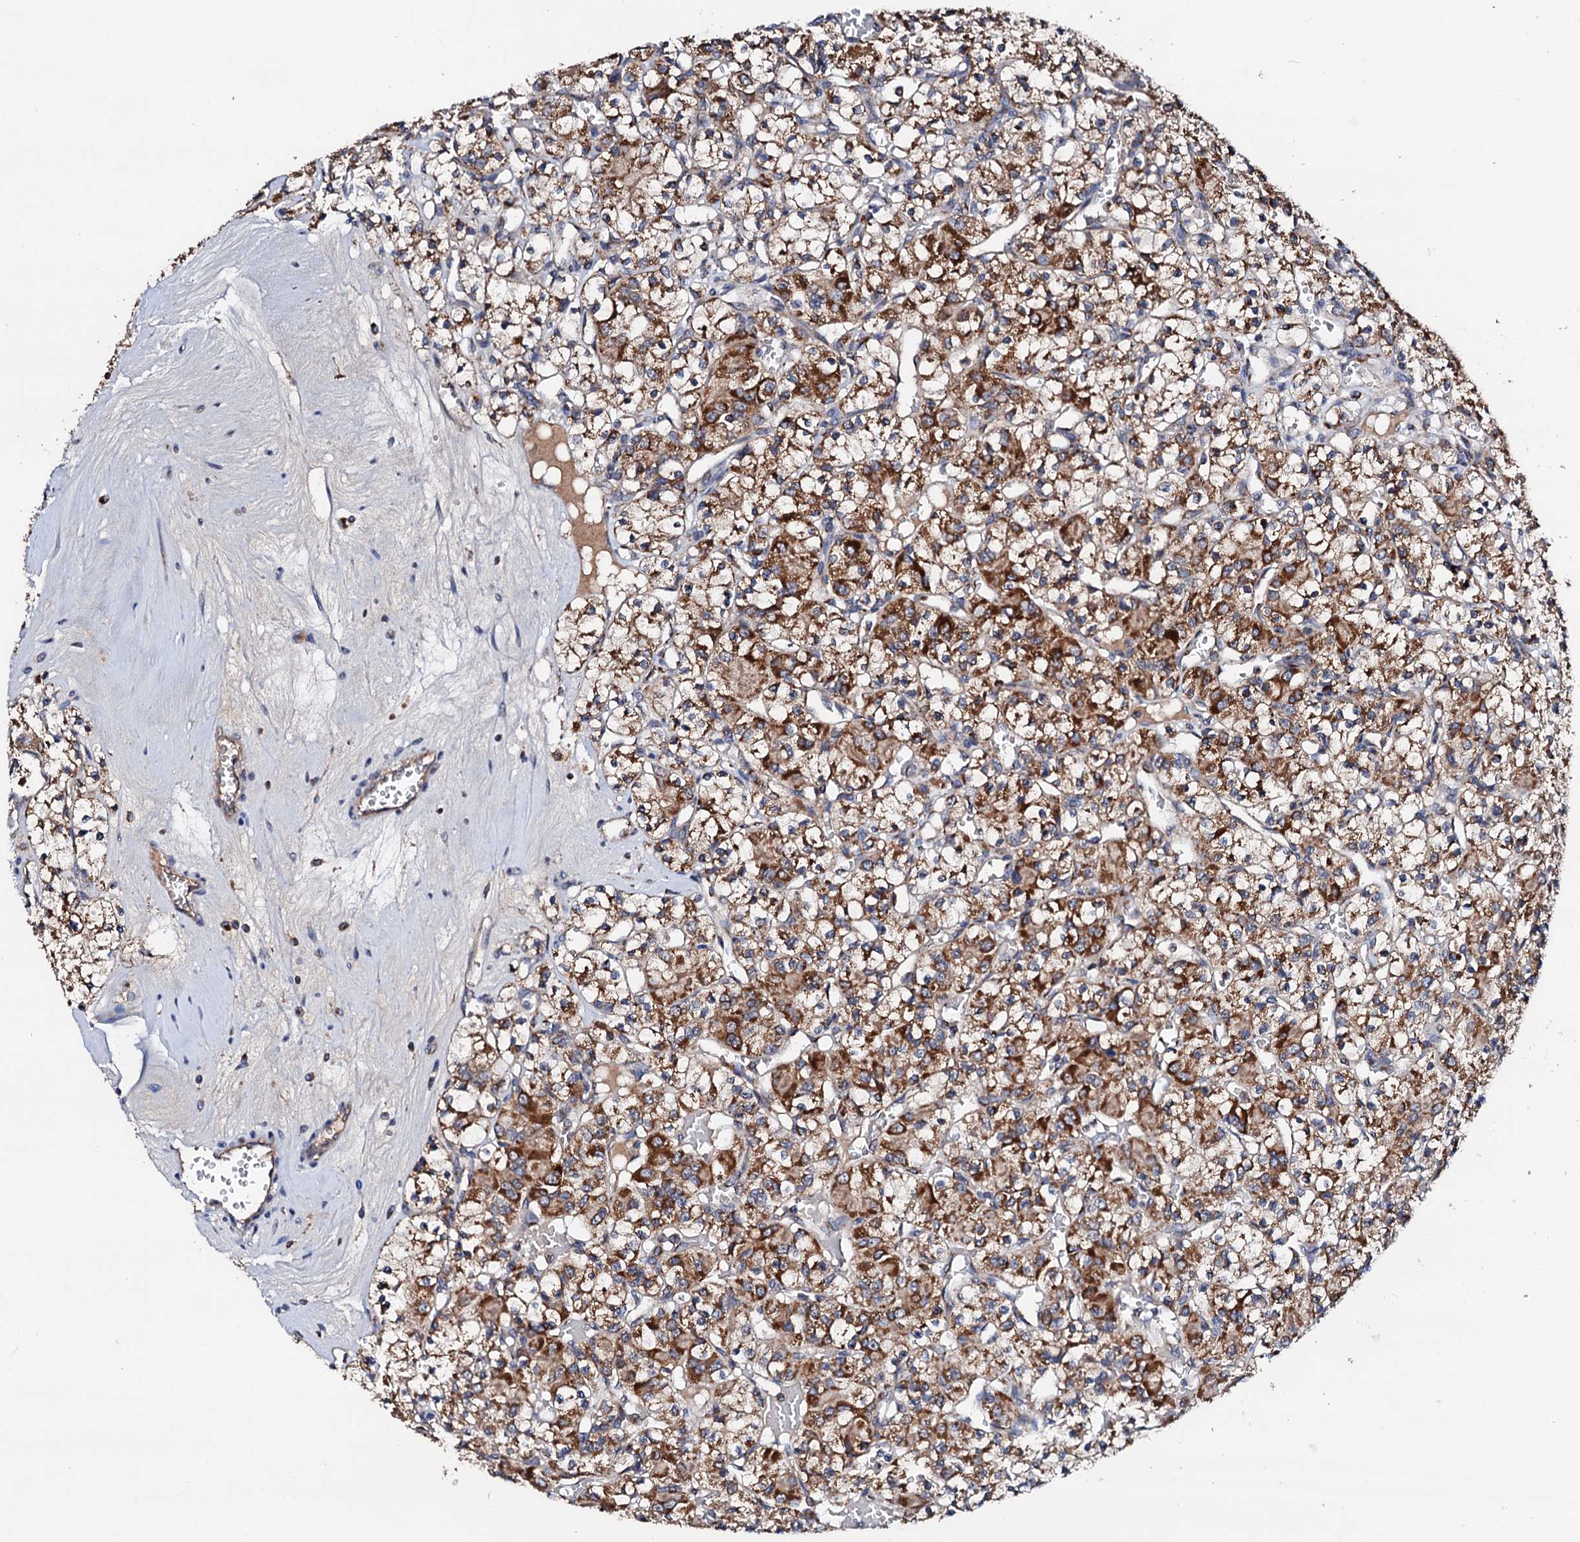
{"staining": {"intensity": "strong", "quantity": "25%-75%", "location": "cytoplasmic/membranous"}, "tissue": "renal cancer", "cell_type": "Tumor cells", "image_type": "cancer", "snomed": [{"axis": "morphology", "description": "Adenocarcinoma, NOS"}, {"axis": "topography", "description": "Kidney"}], "caption": "Immunohistochemical staining of human renal adenocarcinoma demonstrates high levels of strong cytoplasmic/membranous protein positivity in about 25%-75% of tumor cells.", "gene": "ST3GAL1", "patient": {"sex": "female", "age": 59}}